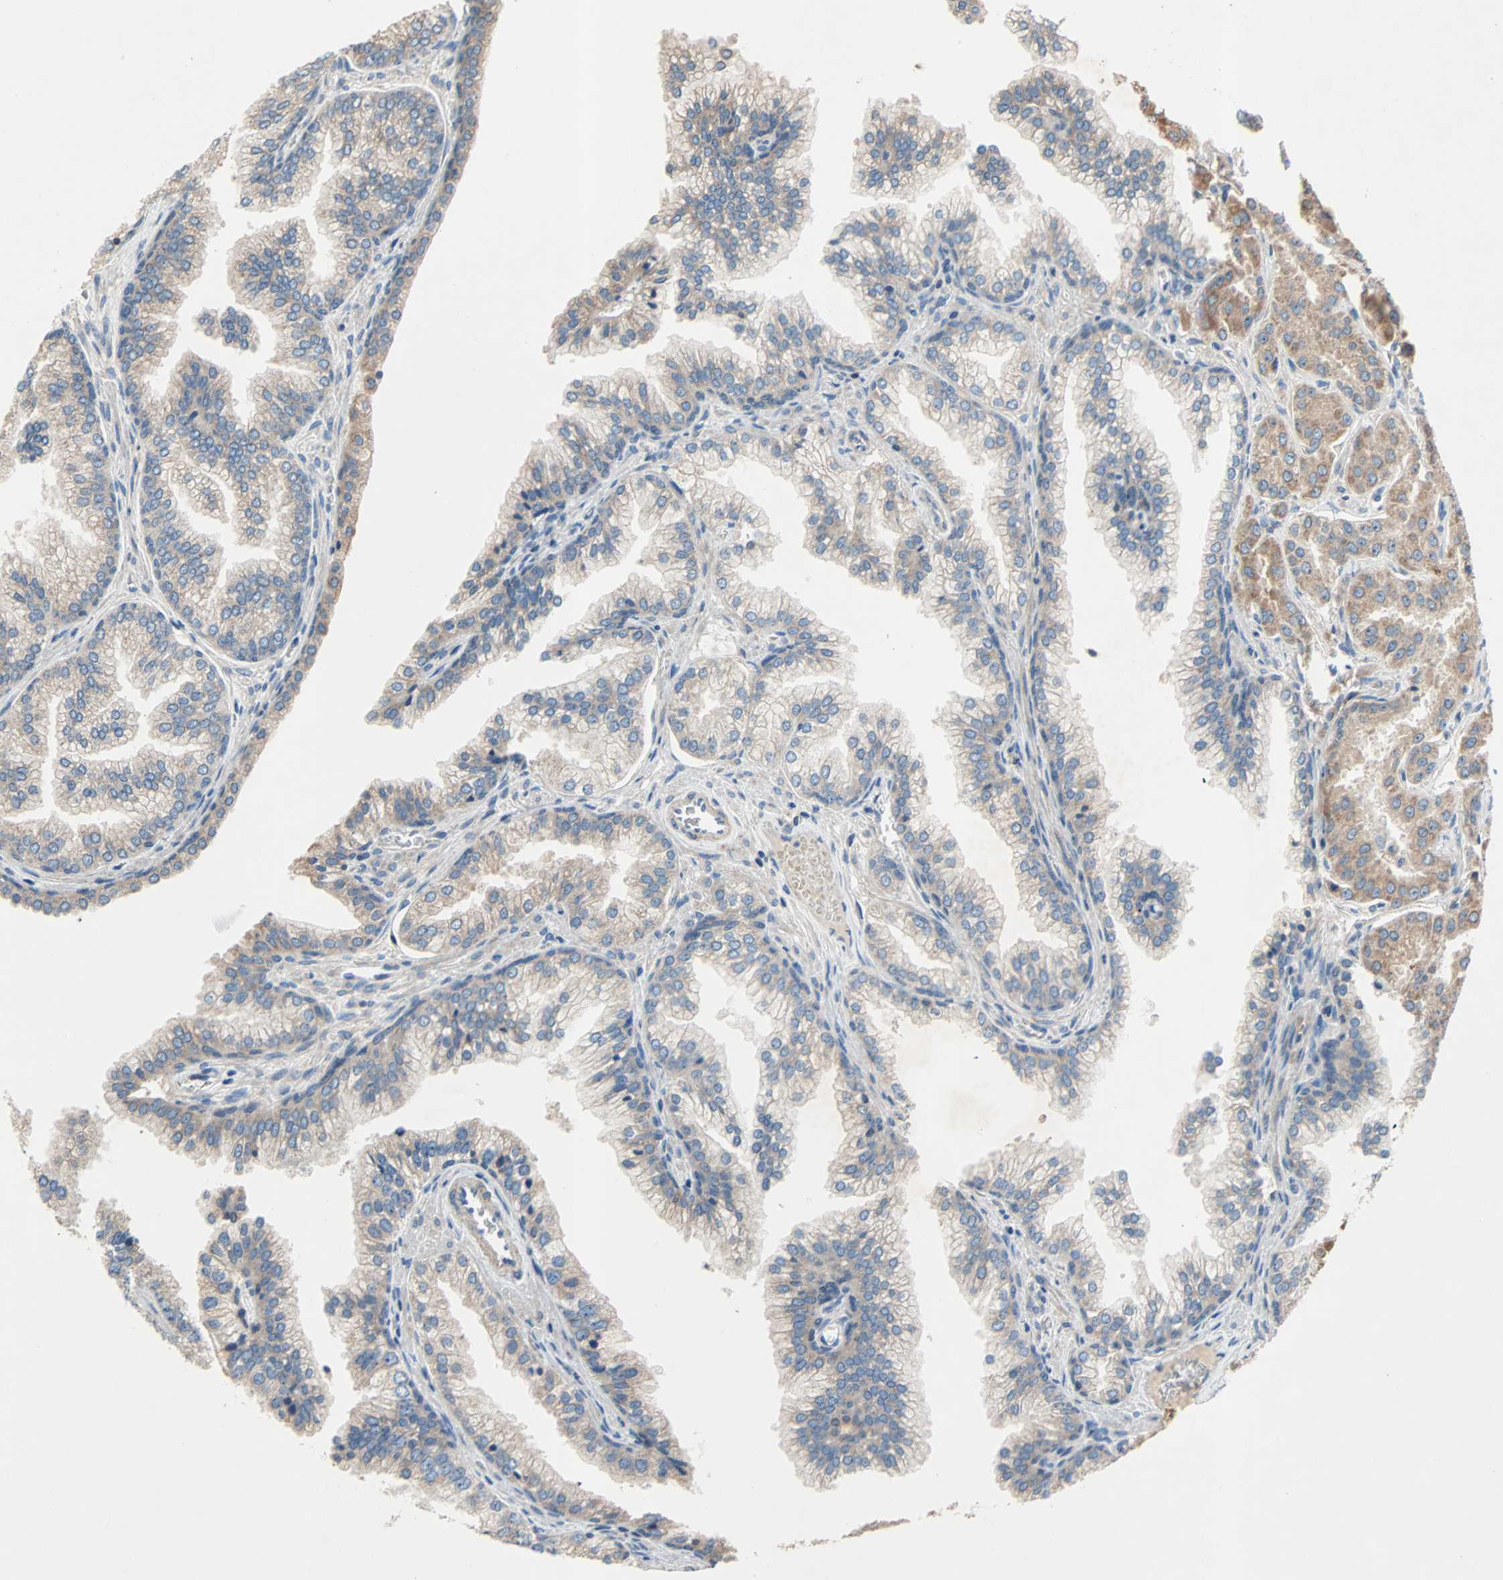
{"staining": {"intensity": "moderate", "quantity": "25%-75%", "location": "cytoplasmic/membranous"}, "tissue": "prostate cancer", "cell_type": "Tumor cells", "image_type": "cancer", "snomed": [{"axis": "morphology", "description": "Adenocarcinoma, Low grade"}, {"axis": "topography", "description": "Prostate"}], "caption": "DAB (3,3'-diaminobenzidine) immunohistochemical staining of low-grade adenocarcinoma (prostate) reveals moderate cytoplasmic/membranous protein staining in about 25%-75% of tumor cells.", "gene": "XYLT1", "patient": {"sex": "male", "age": 59}}